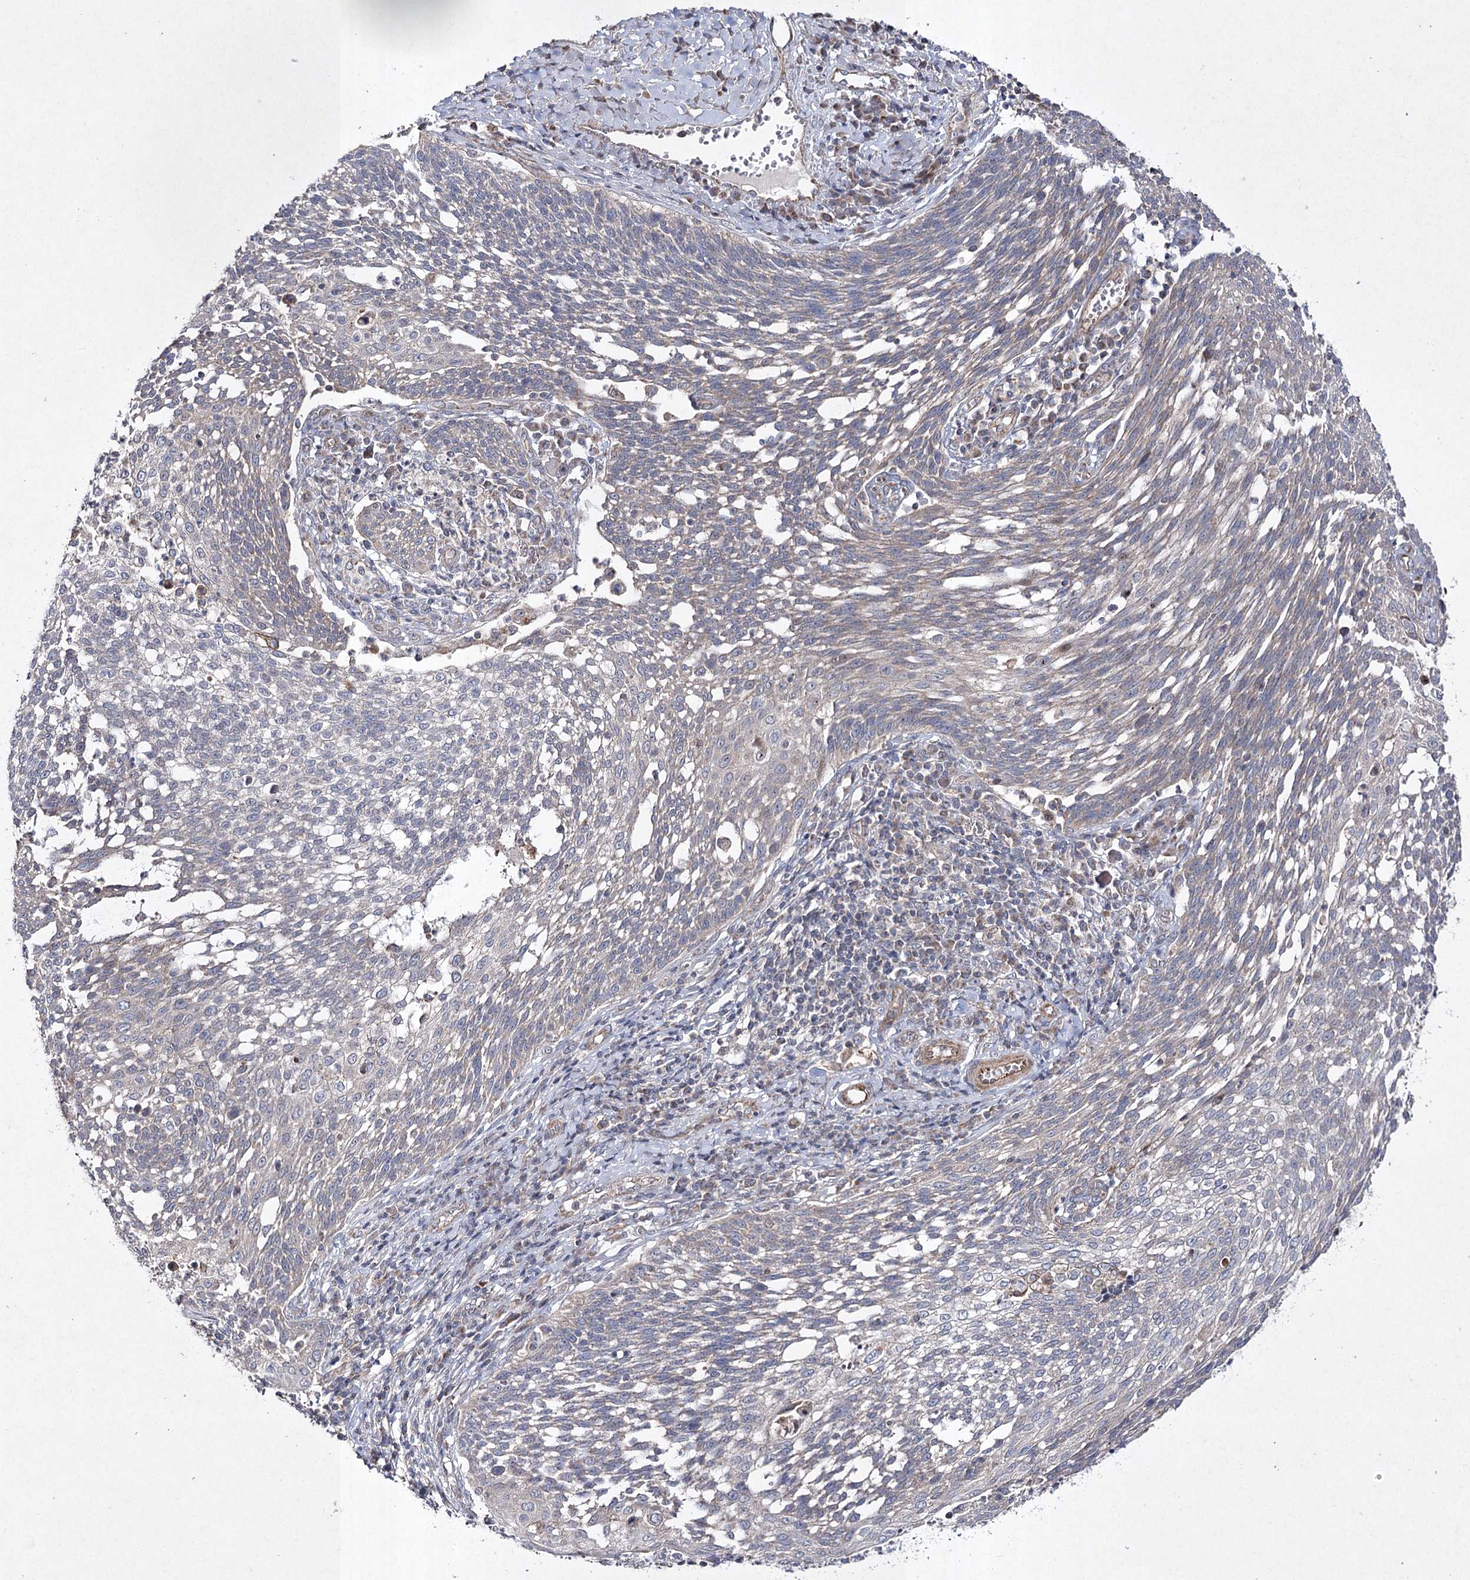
{"staining": {"intensity": "negative", "quantity": "none", "location": "none"}, "tissue": "cervical cancer", "cell_type": "Tumor cells", "image_type": "cancer", "snomed": [{"axis": "morphology", "description": "Squamous cell carcinoma, NOS"}, {"axis": "topography", "description": "Cervix"}], "caption": "A high-resolution micrograph shows IHC staining of cervical cancer (squamous cell carcinoma), which exhibits no significant staining in tumor cells.", "gene": "FANCL", "patient": {"sex": "female", "age": 34}}